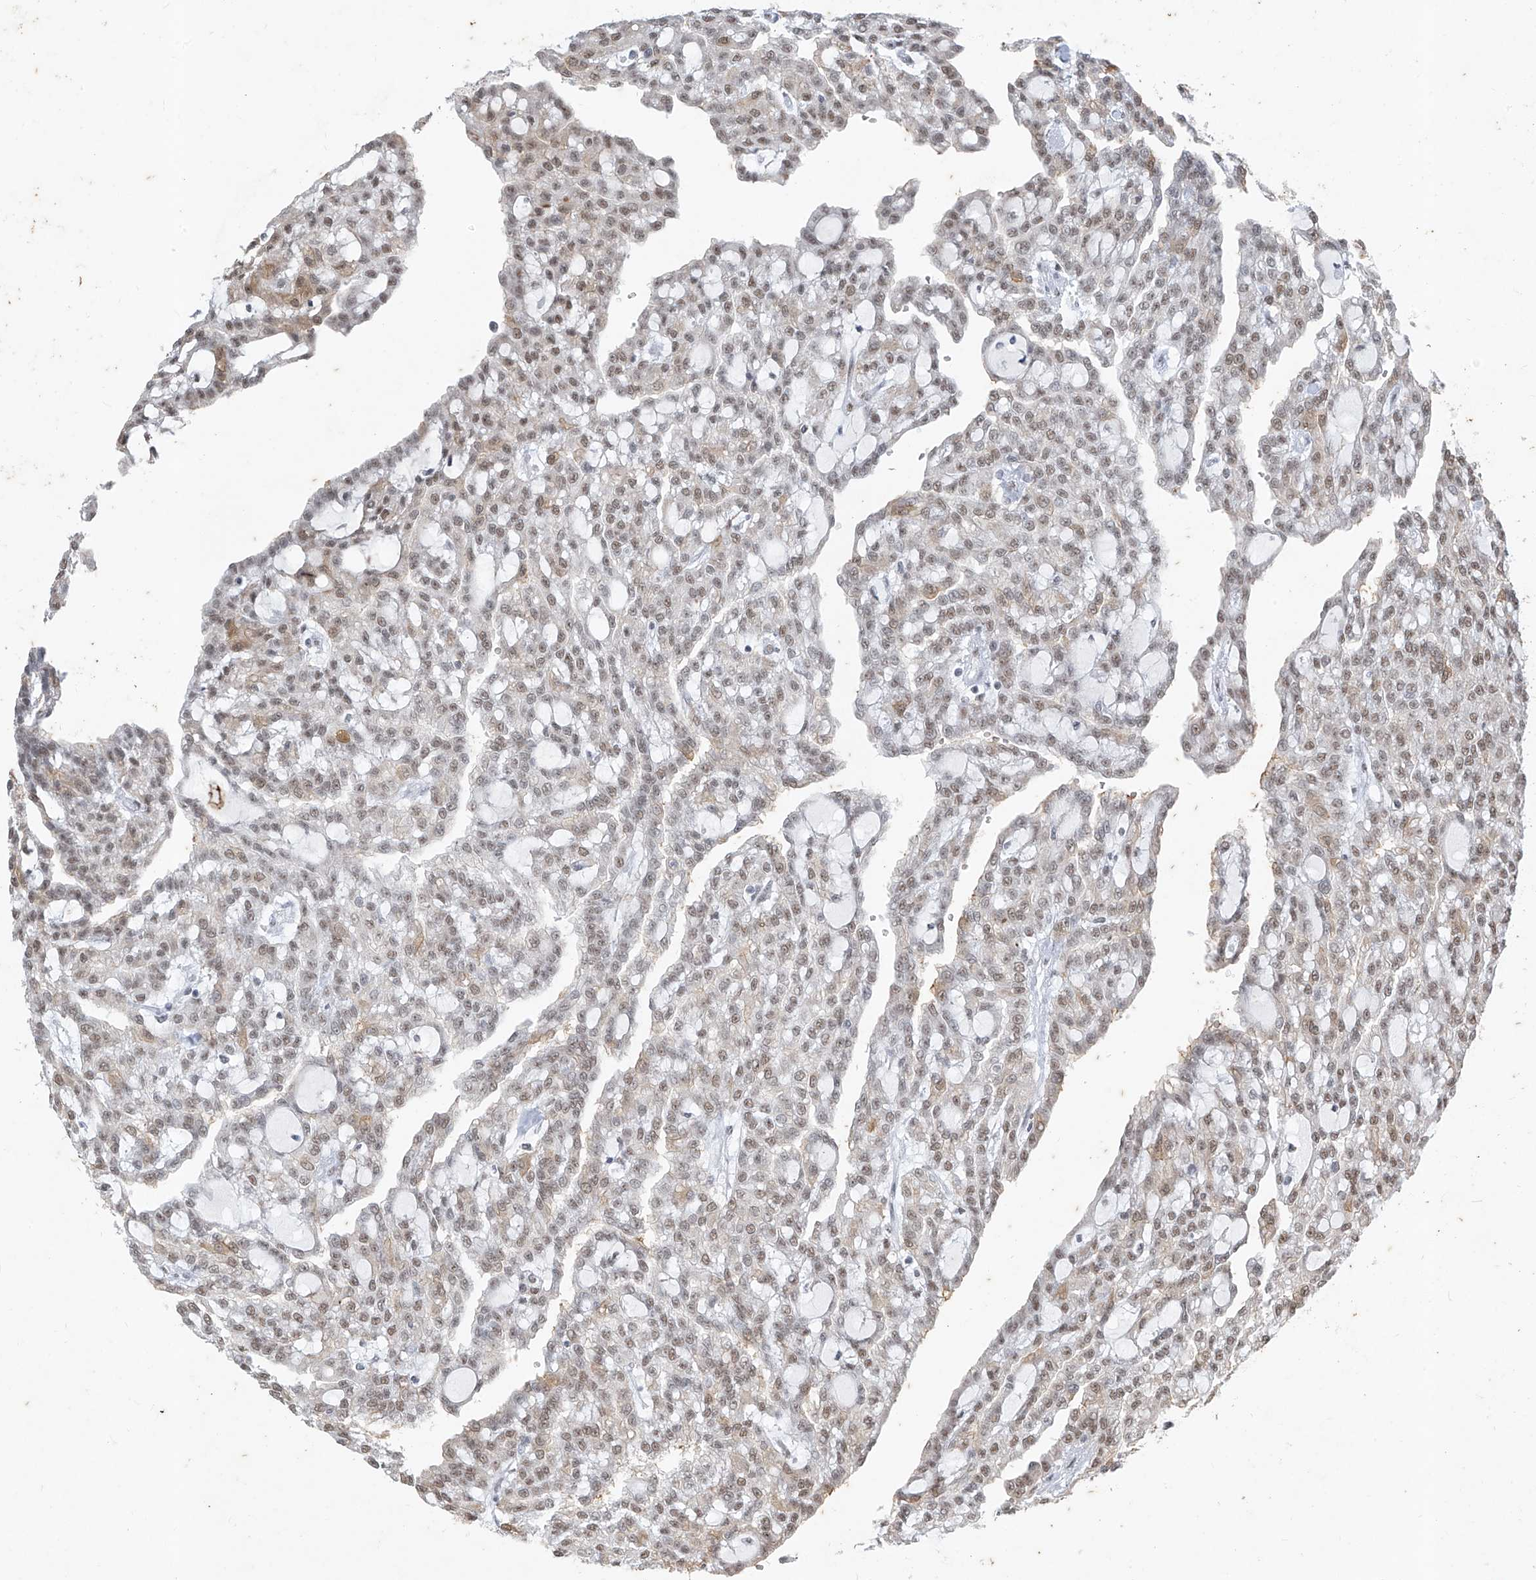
{"staining": {"intensity": "weak", "quantity": "25%-75%", "location": "nuclear"}, "tissue": "renal cancer", "cell_type": "Tumor cells", "image_type": "cancer", "snomed": [{"axis": "morphology", "description": "Adenocarcinoma, NOS"}, {"axis": "topography", "description": "Kidney"}], "caption": "Protein staining of adenocarcinoma (renal) tissue demonstrates weak nuclear staining in approximately 25%-75% of tumor cells. (DAB = brown stain, brightfield microscopy at high magnification).", "gene": "TFEC", "patient": {"sex": "male", "age": 63}}